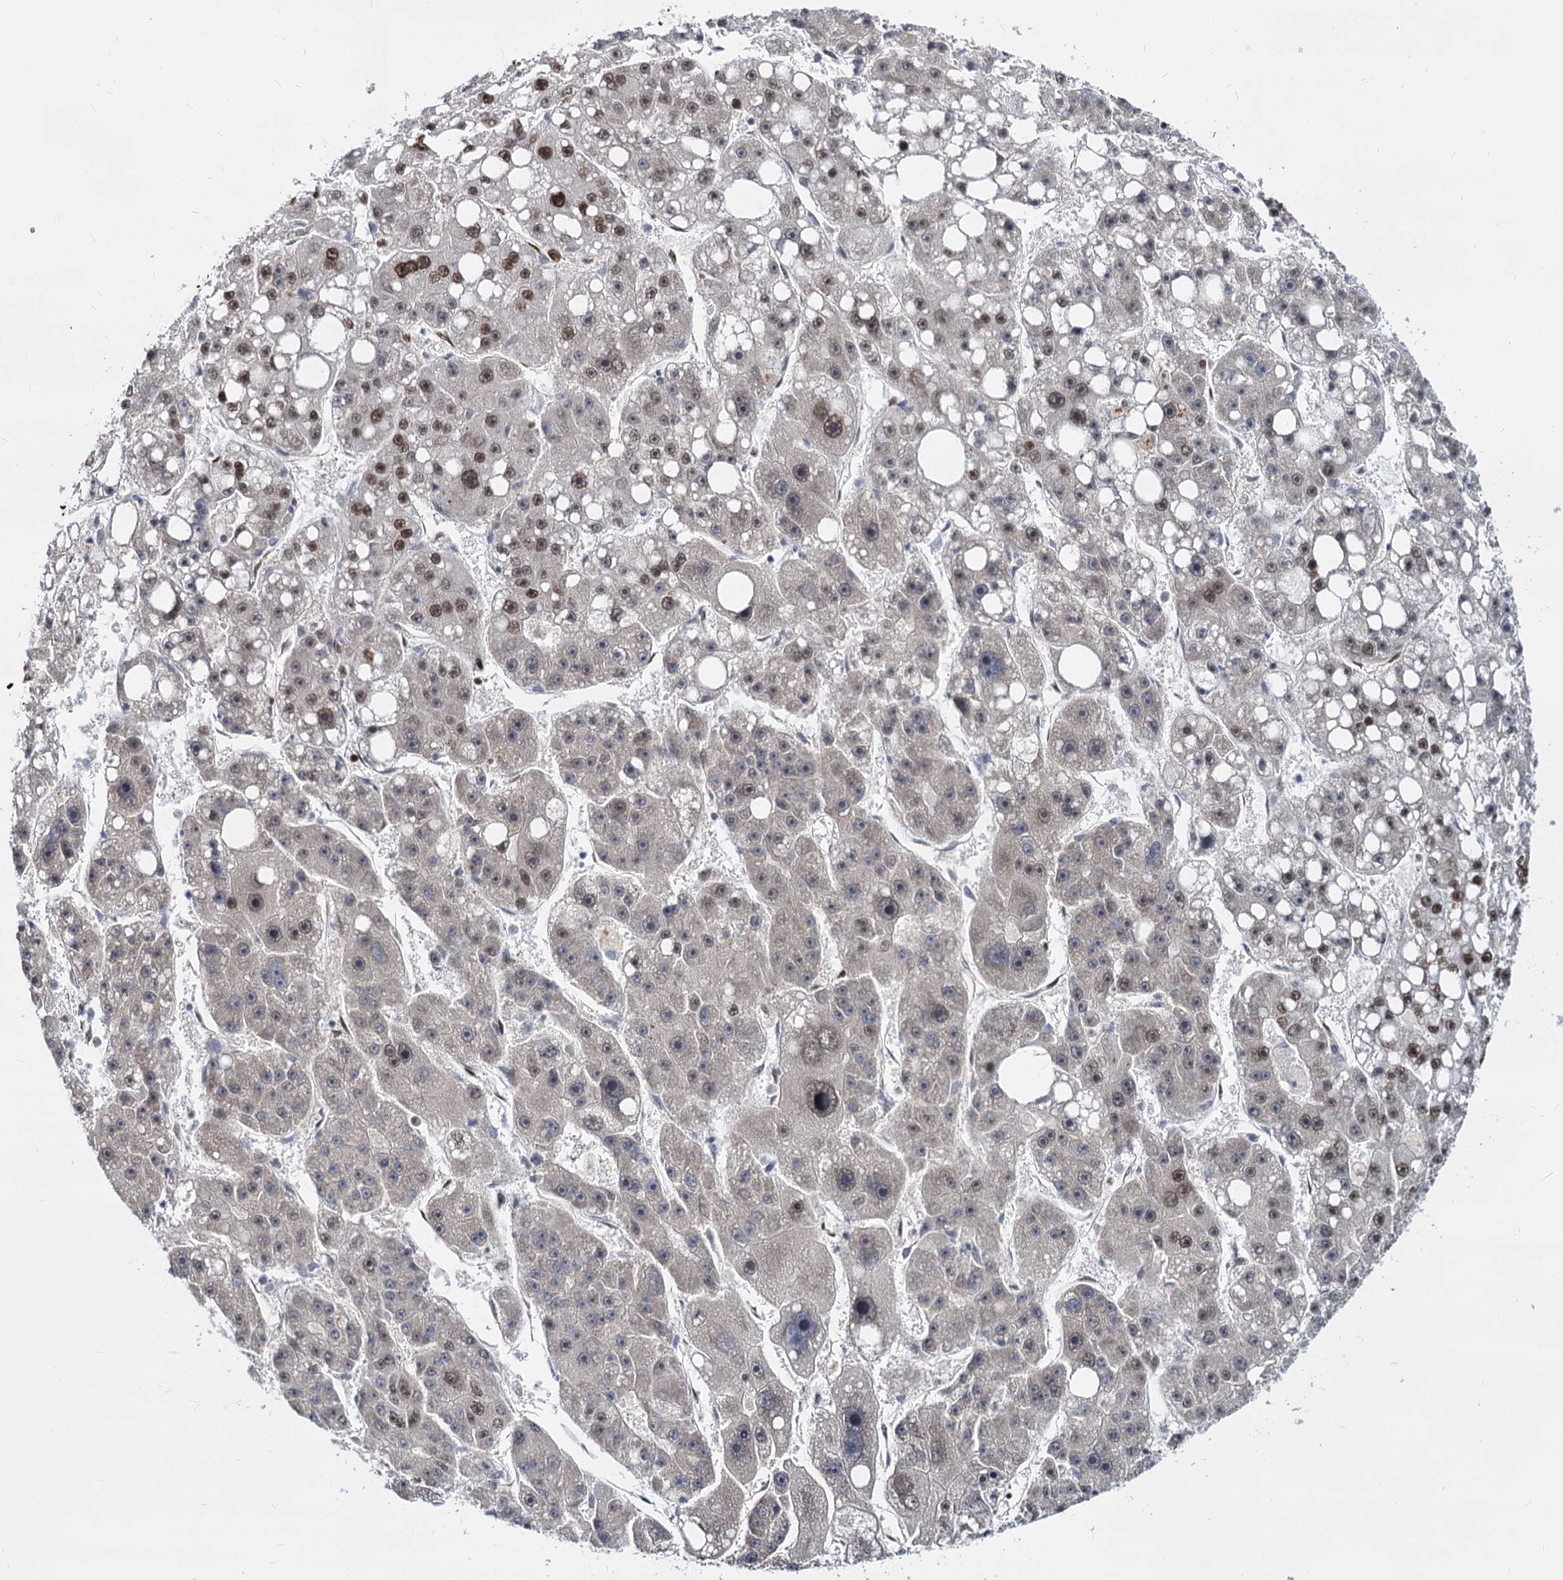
{"staining": {"intensity": "moderate", "quantity": "<25%", "location": "nuclear"}, "tissue": "liver cancer", "cell_type": "Tumor cells", "image_type": "cancer", "snomed": [{"axis": "morphology", "description": "Carcinoma, Hepatocellular, NOS"}, {"axis": "topography", "description": "Liver"}], "caption": "Immunohistochemistry (IHC) micrograph of liver hepatocellular carcinoma stained for a protein (brown), which demonstrates low levels of moderate nuclear expression in about <25% of tumor cells.", "gene": "MECP2", "patient": {"sex": "female", "age": 61}}